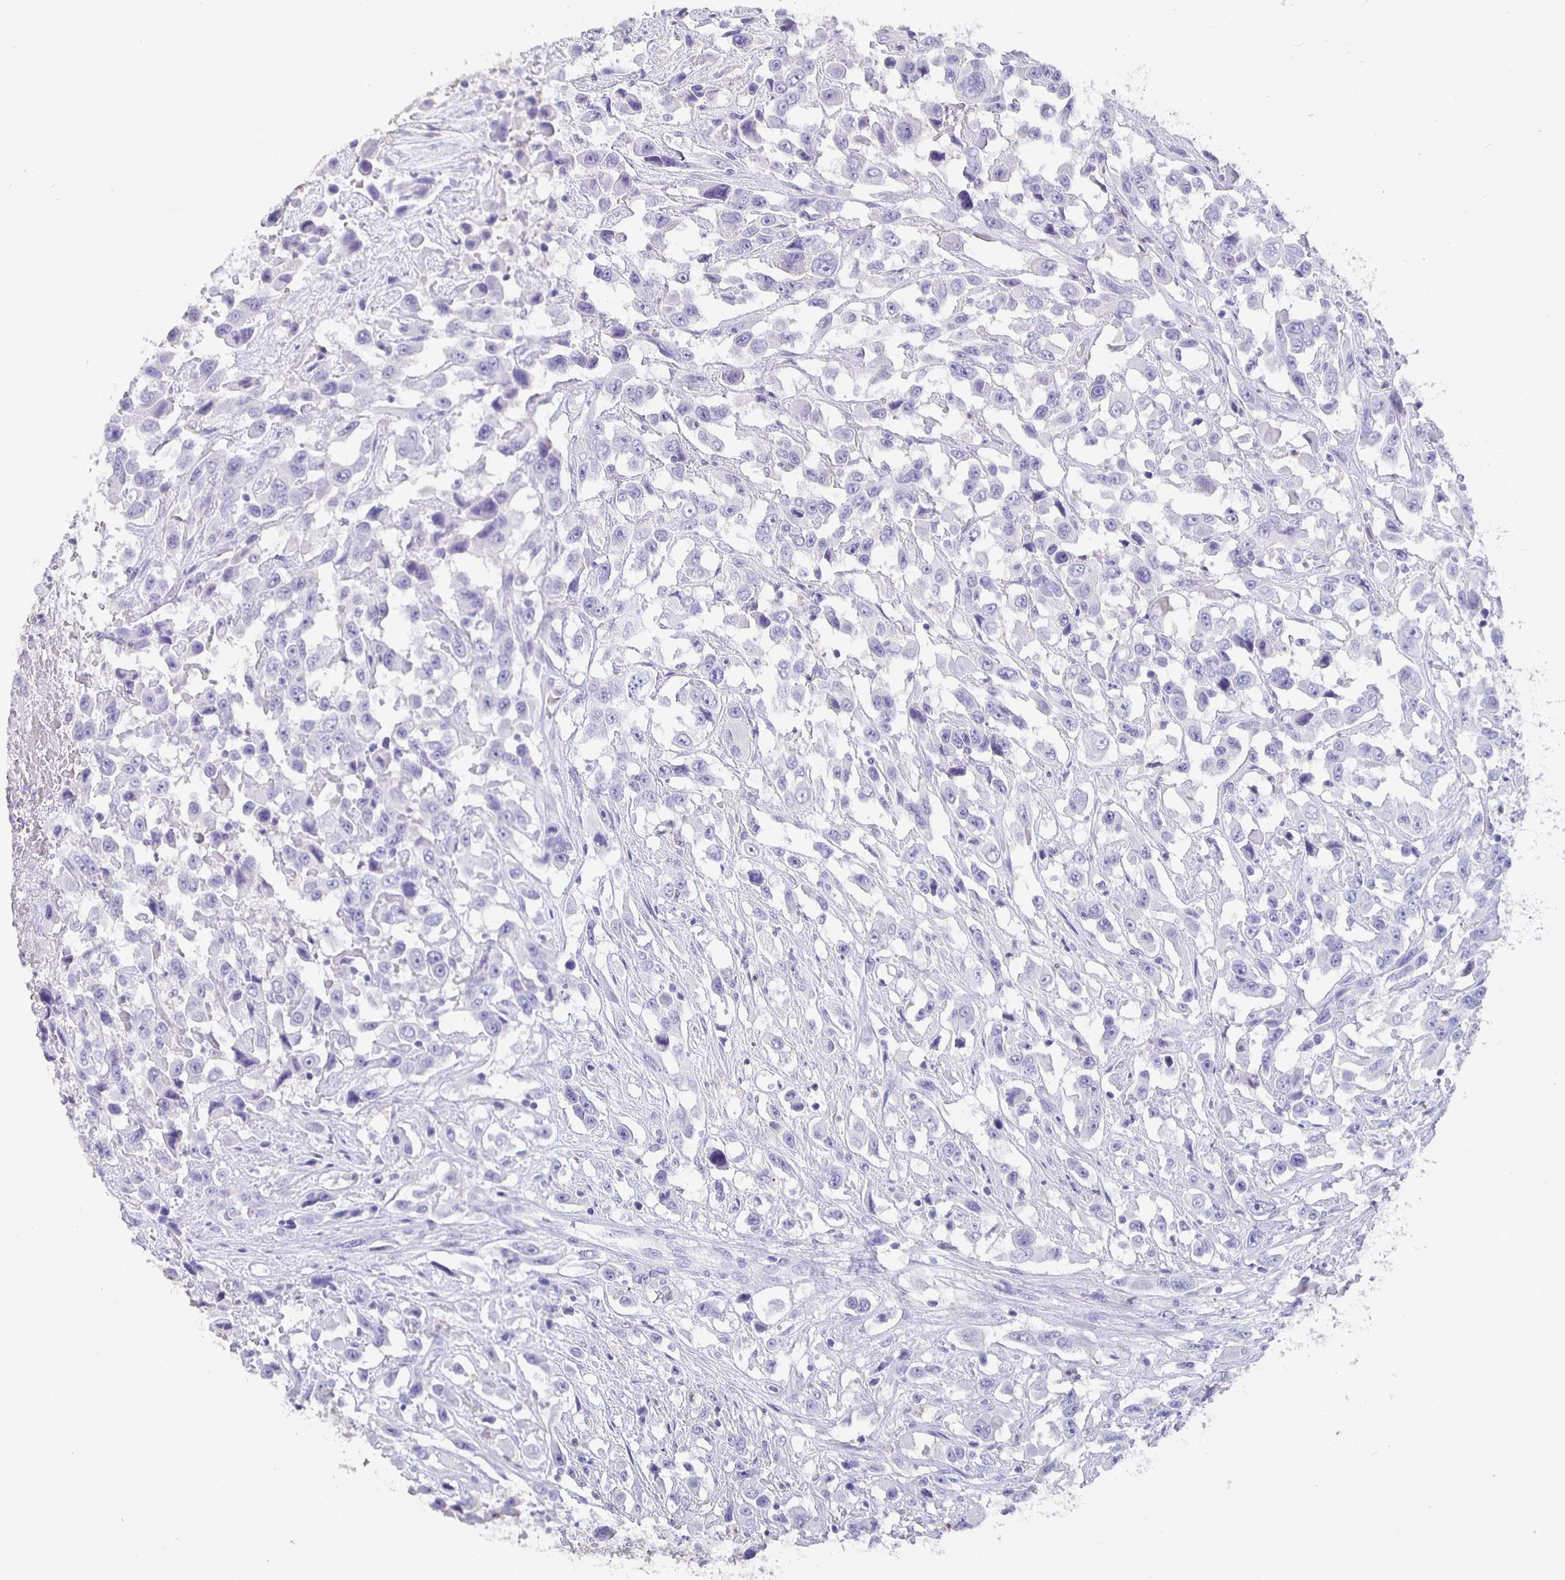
{"staining": {"intensity": "negative", "quantity": "none", "location": "none"}, "tissue": "urothelial cancer", "cell_type": "Tumor cells", "image_type": "cancer", "snomed": [{"axis": "morphology", "description": "Urothelial carcinoma, High grade"}, {"axis": "topography", "description": "Urinary bladder"}], "caption": "An image of urothelial cancer stained for a protein demonstrates no brown staining in tumor cells.", "gene": "GPX4", "patient": {"sex": "male", "age": 53}}